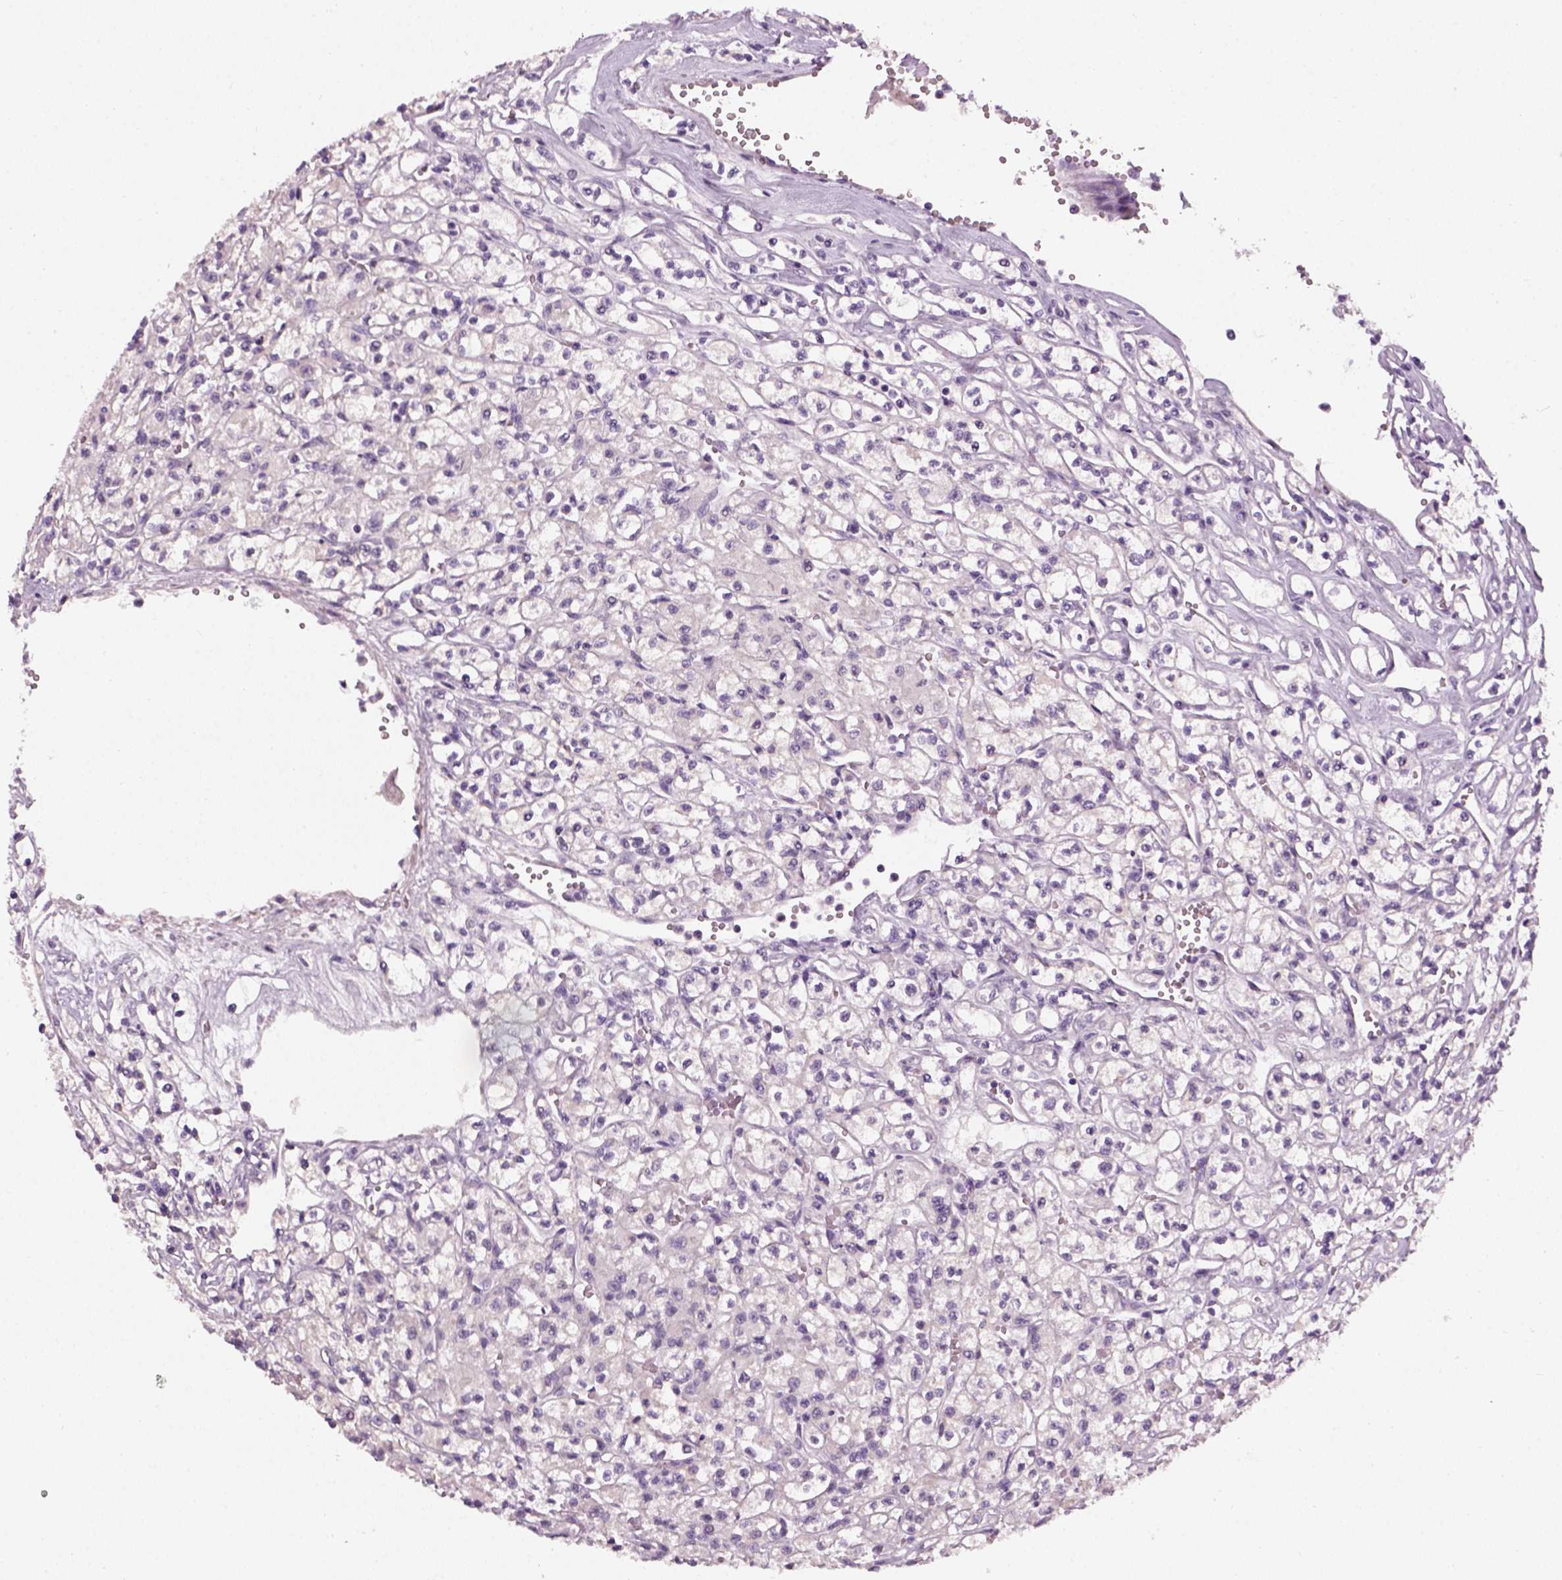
{"staining": {"intensity": "negative", "quantity": "none", "location": "none"}, "tissue": "renal cancer", "cell_type": "Tumor cells", "image_type": "cancer", "snomed": [{"axis": "morphology", "description": "Adenocarcinoma, NOS"}, {"axis": "topography", "description": "Kidney"}], "caption": "Tumor cells are negative for brown protein staining in renal cancer. (DAB IHC with hematoxylin counter stain).", "gene": "ELOVL3", "patient": {"sex": "female", "age": 70}}